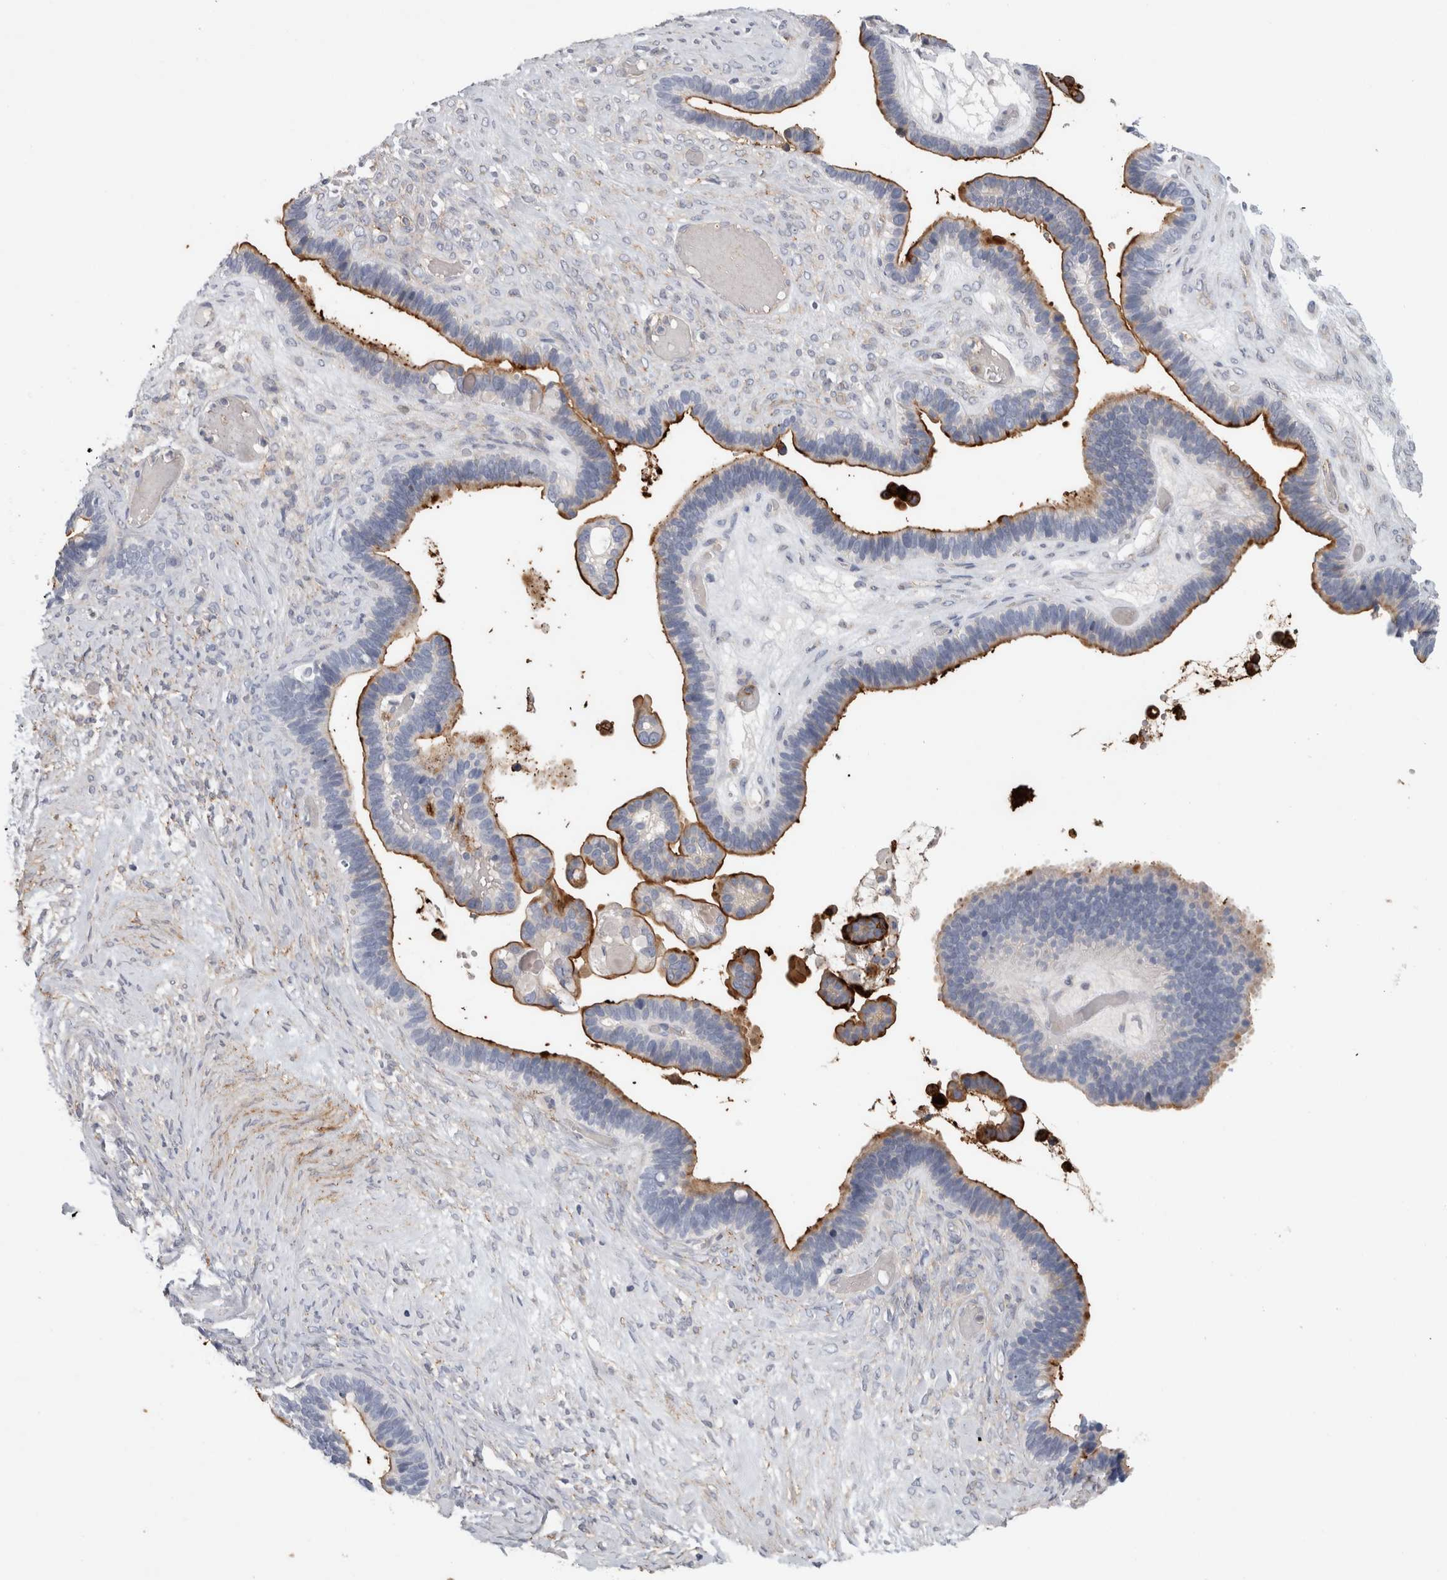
{"staining": {"intensity": "moderate", "quantity": "25%-75%", "location": "cytoplasmic/membranous"}, "tissue": "ovarian cancer", "cell_type": "Tumor cells", "image_type": "cancer", "snomed": [{"axis": "morphology", "description": "Cystadenocarcinoma, serous, NOS"}, {"axis": "topography", "description": "Ovary"}], "caption": "DAB immunohistochemical staining of human ovarian cancer (serous cystadenocarcinoma) displays moderate cytoplasmic/membranous protein expression in about 25%-75% of tumor cells. (Brightfield microscopy of DAB IHC at high magnification).", "gene": "CD55", "patient": {"sex": "female", "age": 56}}